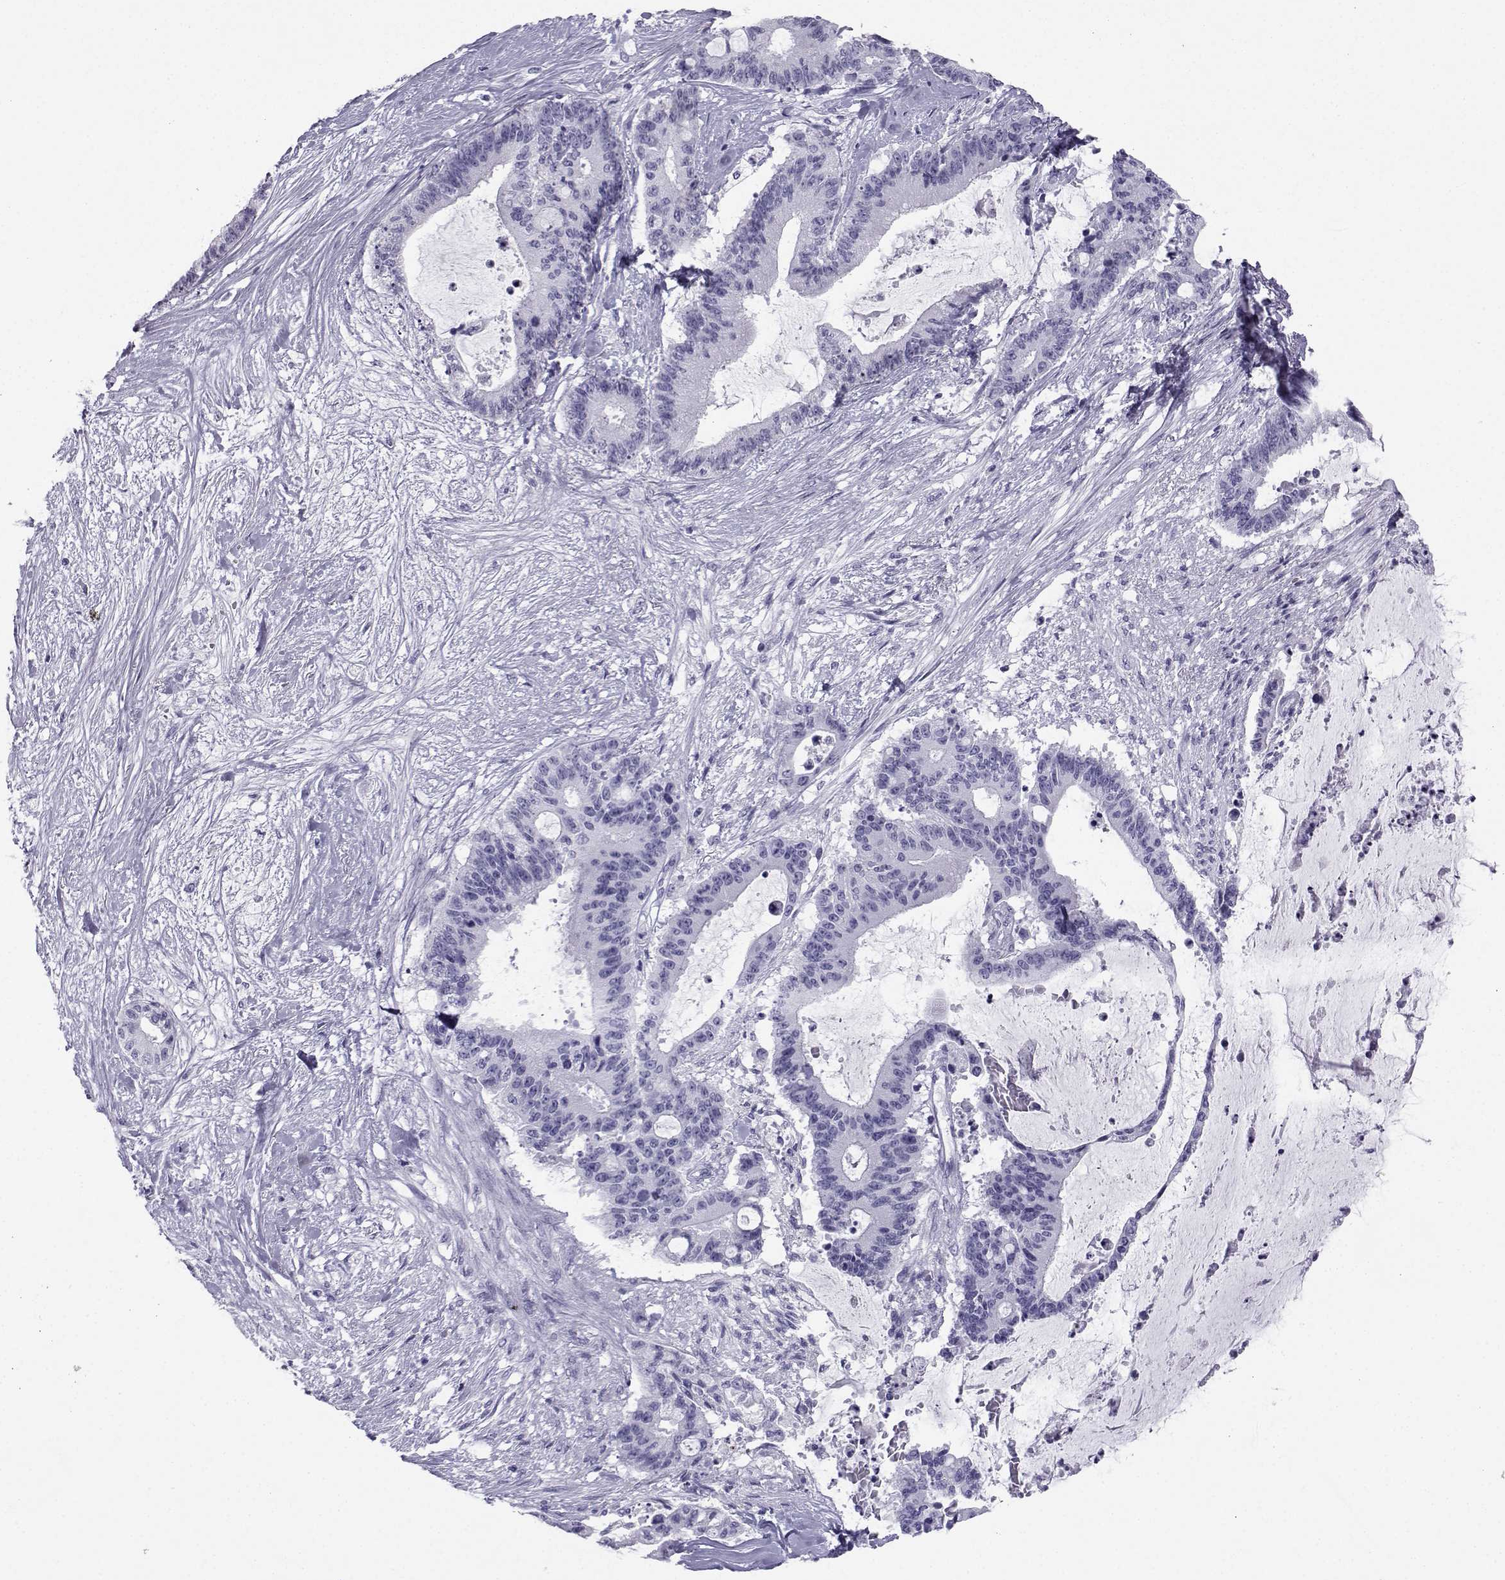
{"staining": {"intensity": "negative", "quantity": "none", "location": "none"}, "tissue": "liver cancer", "cell_type": "Tumor cells", "image_type": "cancer", "snomed": [{"axis": "morphology", "description": "Normal tissue, NOS"}, {"axis": "morphology", "description": "Cholangiocarcinoma"}, {"axis": "topography", "description": "Liver"}, {"axis": "topography", "description": "Peripheral nerve tissue"}], "caption": "Immunohistochemical staining of human liver cancer (cholangiocarcinoma) shows no significant expression in tumor cells. (Immunohistochemistry (ihc), brightfield microscopy, high magnification).", "gene": "SST", "patient": {"sex": "female", "age": 73}}